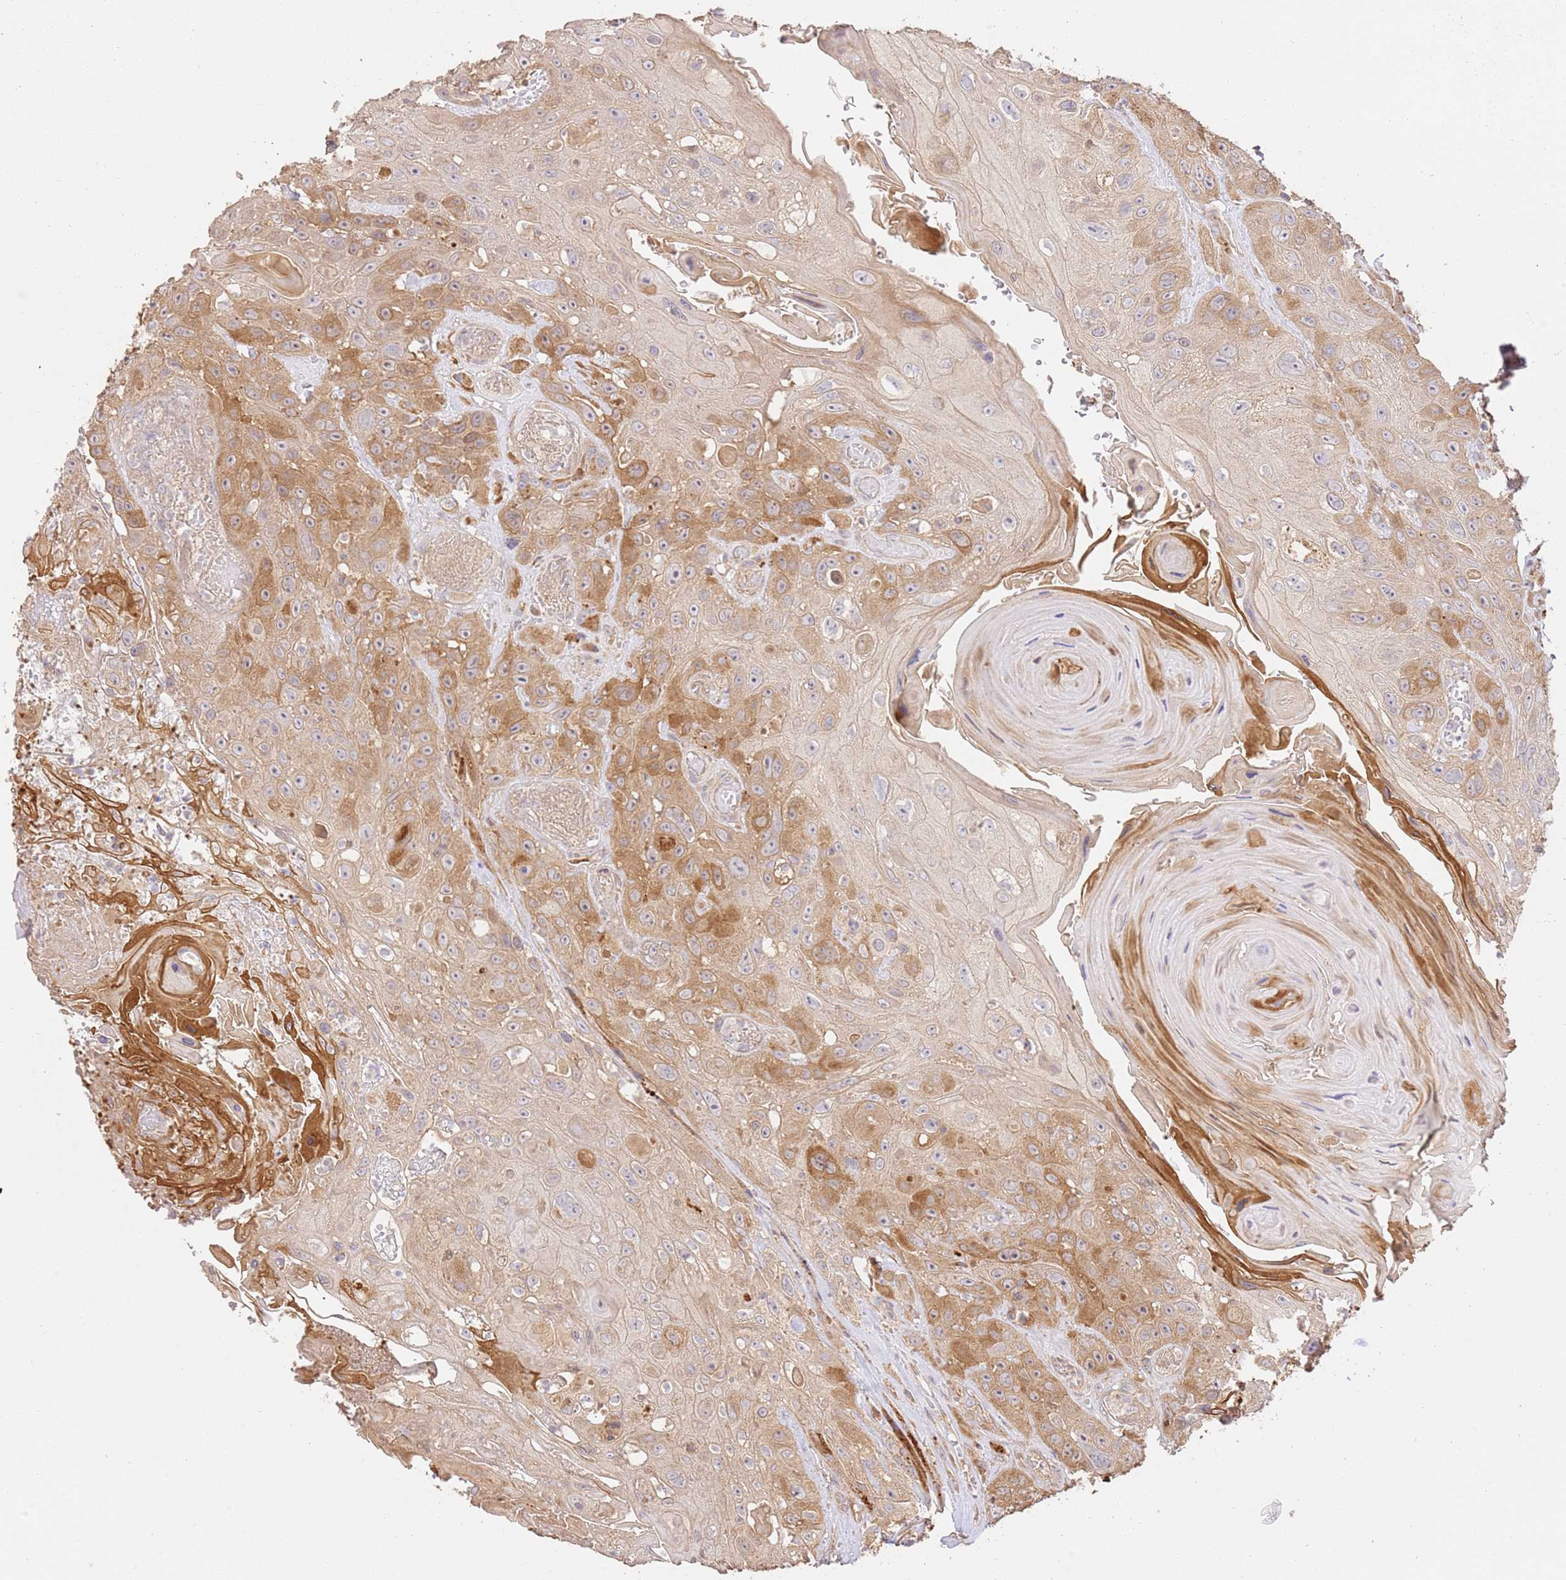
{"staining": {"intensity": "moderate", "quantity": ">75%", "location": "cytoplasmic/membranous"}, "tissue": "head and neck cancer", "cell_type": "Tumor cells", "image_type": "cancer", "snomed": [{"axis": "morphology", "description": "Squamous cell carcinoma, NOS"}, {"axis": "topography", "description": "Head-Neck"}], "caption": "Immunohistochemical staining of head and neck cancer (squamous cell carcinoma) shows moderate cytoplasmic/membranous protein staining in approximately >75% of tumor cells.", "gene": "CEP55", "patient": {"sex": "female", "age": 59}}